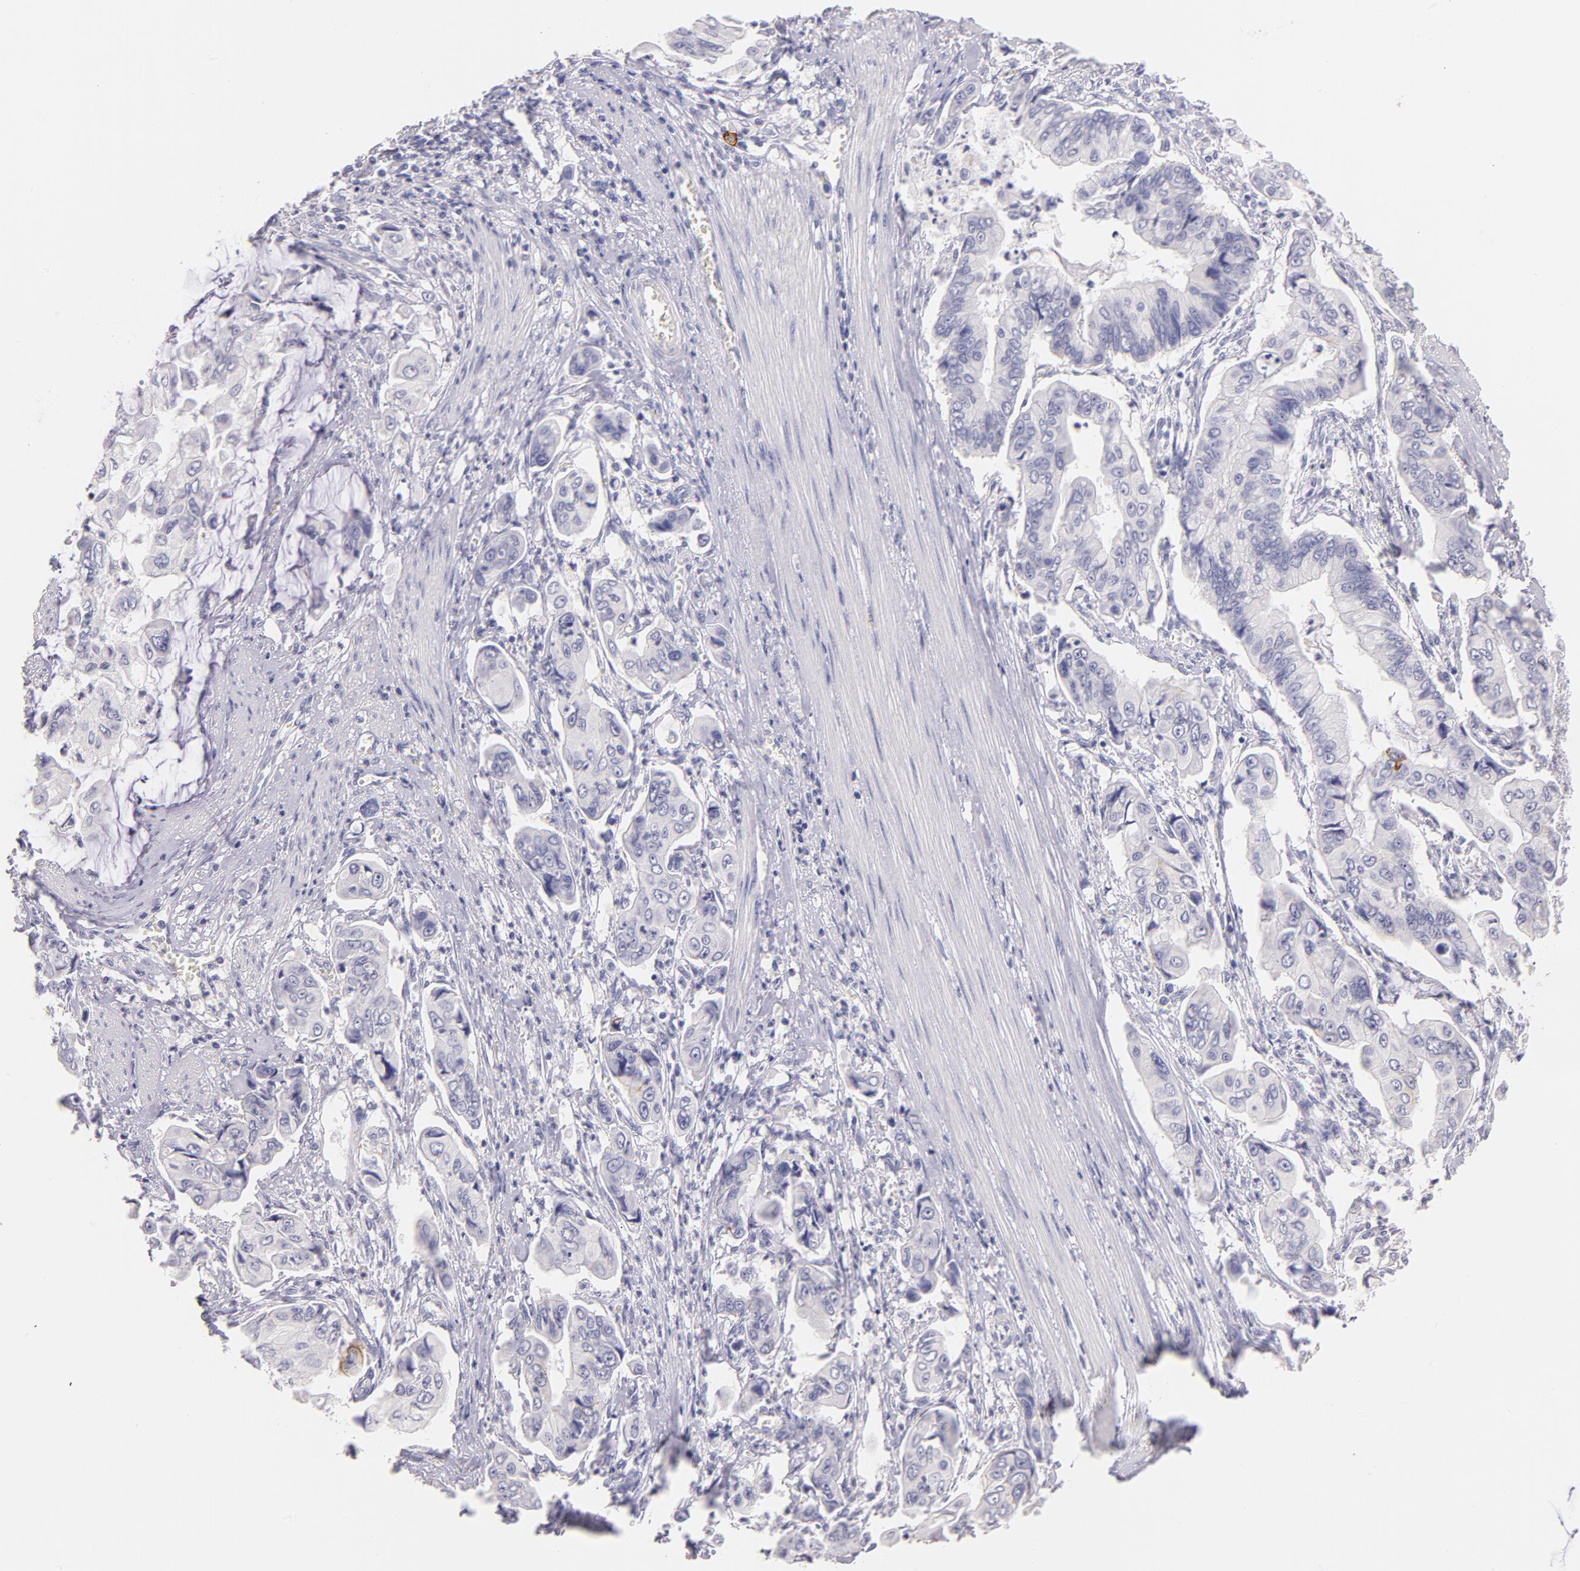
{"staining": {"intensity": "moderate", "quantity": "<25%", "location": "cytoplasmic/membranous"}, "tissue": "stomach cancer", "cell_type": "Tumor cells", "image_type": "cancer", "snomed": [{"axis": "morphology", "description": "Adenocarcinoma, NOS"}, {"axis": "topography", "description": "Stomach, upper"}], "caption": "Stomach cancer stained with IHC reveals moderate cytoplasmic/membranous staining in about <25% of tumor cells. The staining is performed using DAB (3,3'-diaminobenzidine) brown chromogen to label protein expression. The nuclei are counter-stained blue using hematoxylin.", "gene": "CD44", "patient": {"sex": "male", "age": 80}}